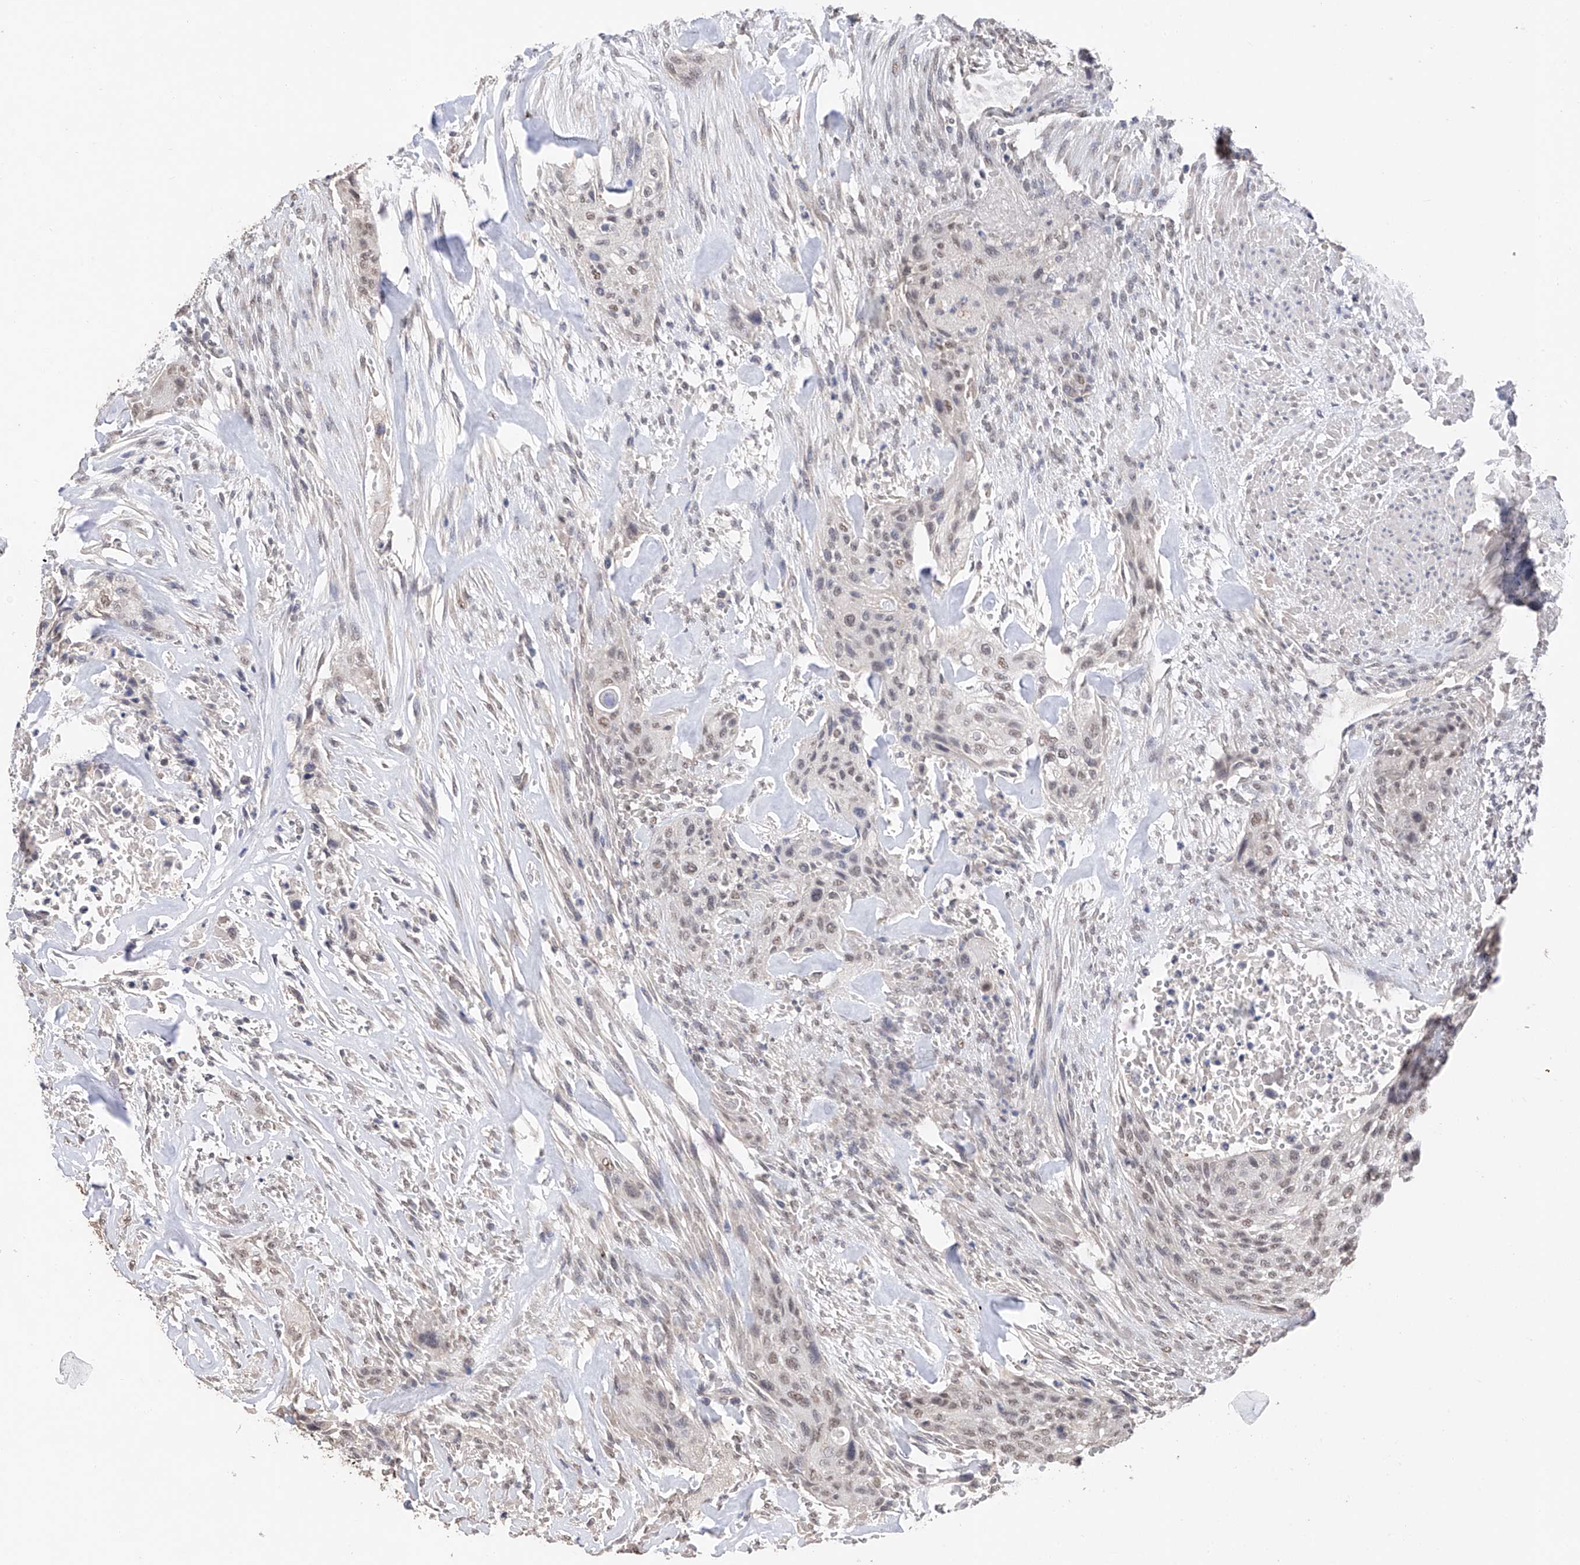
{"staining": {"intensity": "weak", "quantity": "25%-75%", "location": "nuclear"}, "tissue": "urothelial cancer", "cell_type": "Tumor cells", "image_type": "cancer", "snomed": [{"axis": "morphology", "description": "Urothelial carcinoma, High grade"}, {"axis": "topography", "description": "Urinary bladder"}], "caption": "A low amount of weak nuclear positivity is present in about 25%-75% of tumor cells in urothelial cancer tissue.", "gene": "DMAP1", "patient": {"sex": "male", "age": 35}}